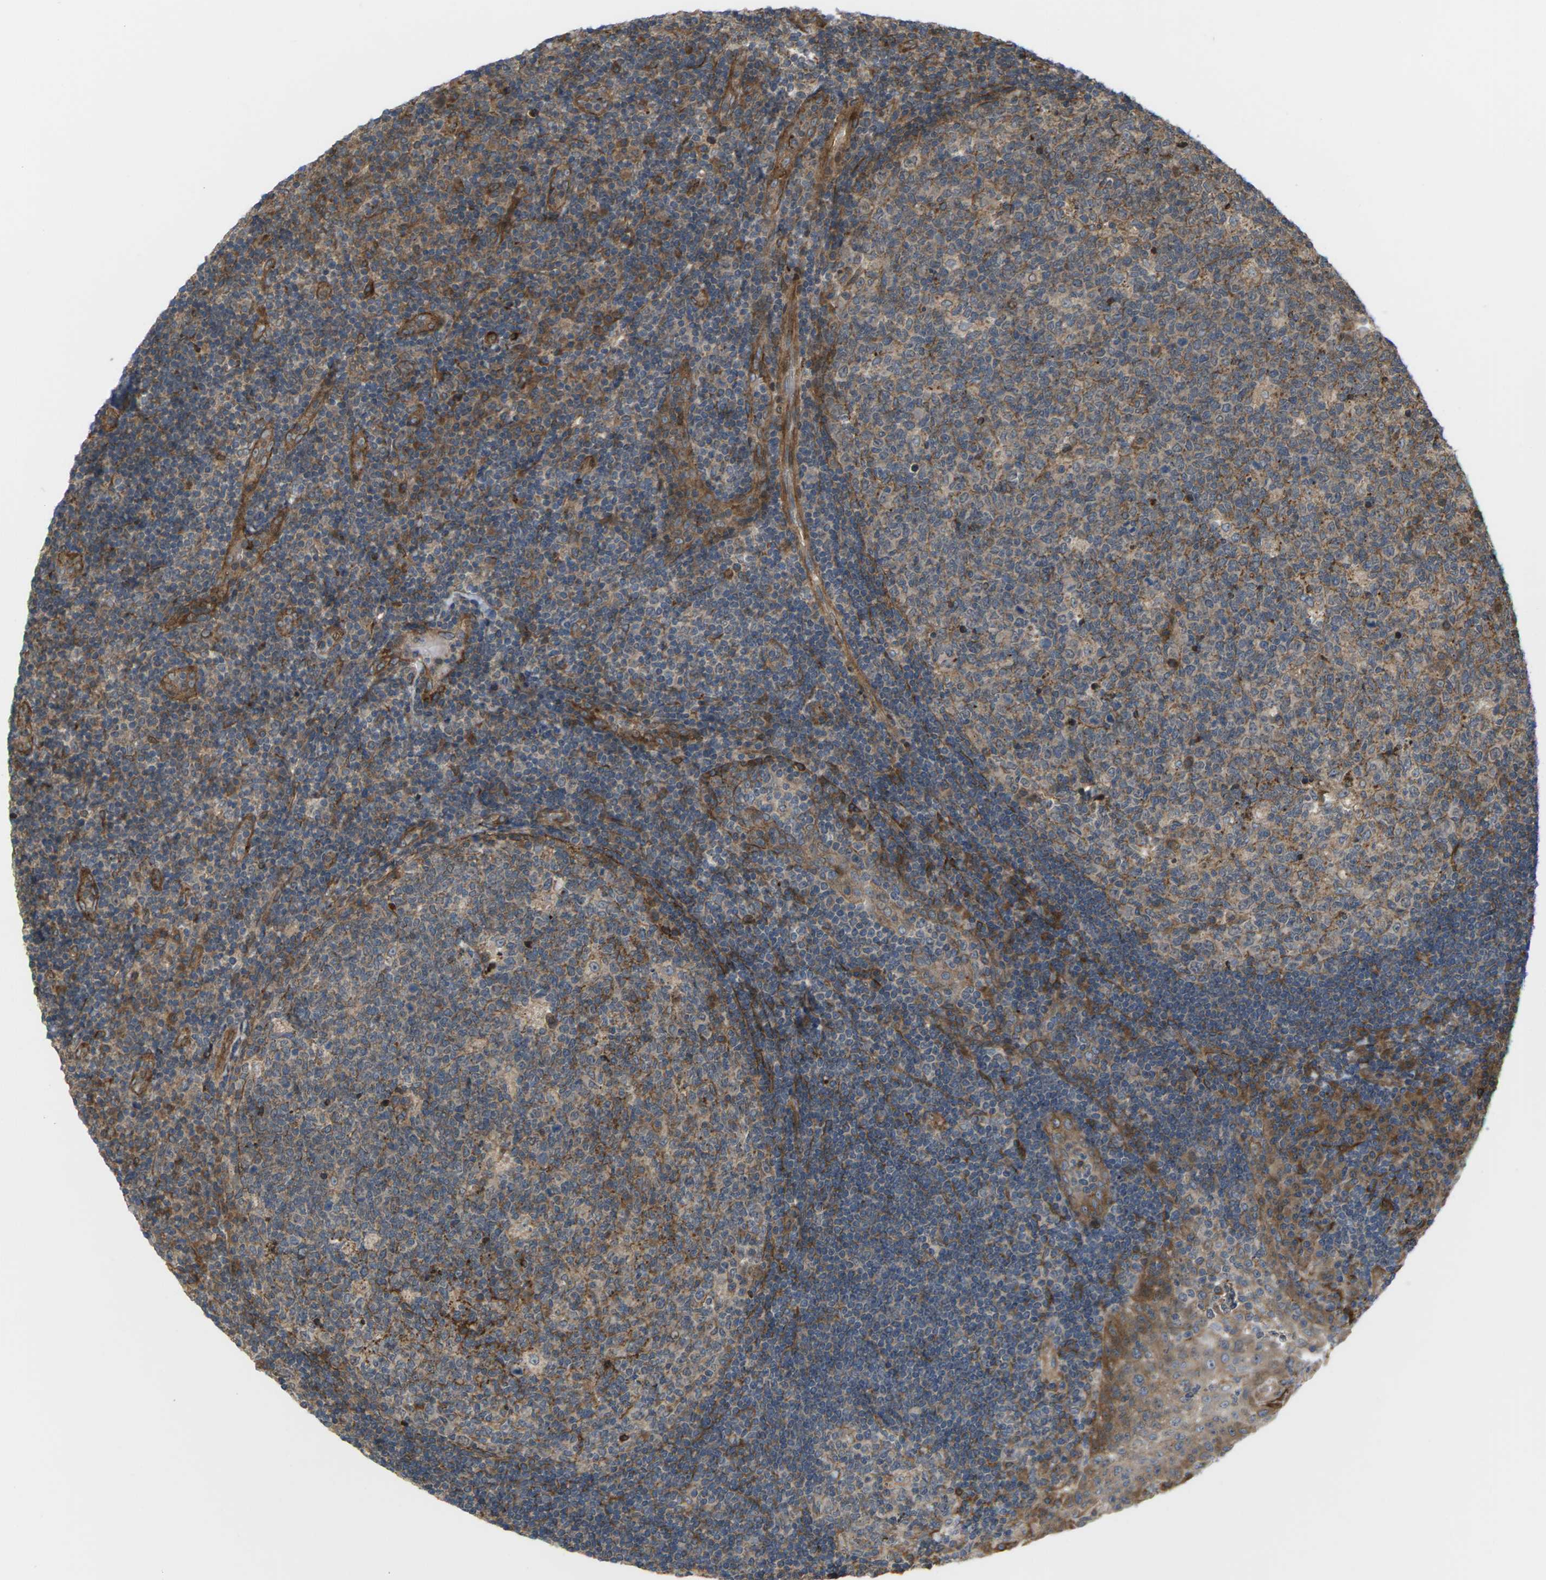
{"staining": {"intensity": "moderate", "quantity": ">75%", "location": "cytoplasmic/membranous"}, "tissue": "tonsil", "cell_type": "Germinal center cells", "image_type": "normal", "snomed": [{"axis": "morphology", "description": "Normal tissue, NOS"}, {"axis": "topography", "description": "Tonsil"}], "caption": "An image of tonsil stained for a protein exhibits moderate cytoplasmic/membranous brown staining in germinal center cells.", "gene": "ROBO1", "patient": {"sex": "female", "age": 40}}